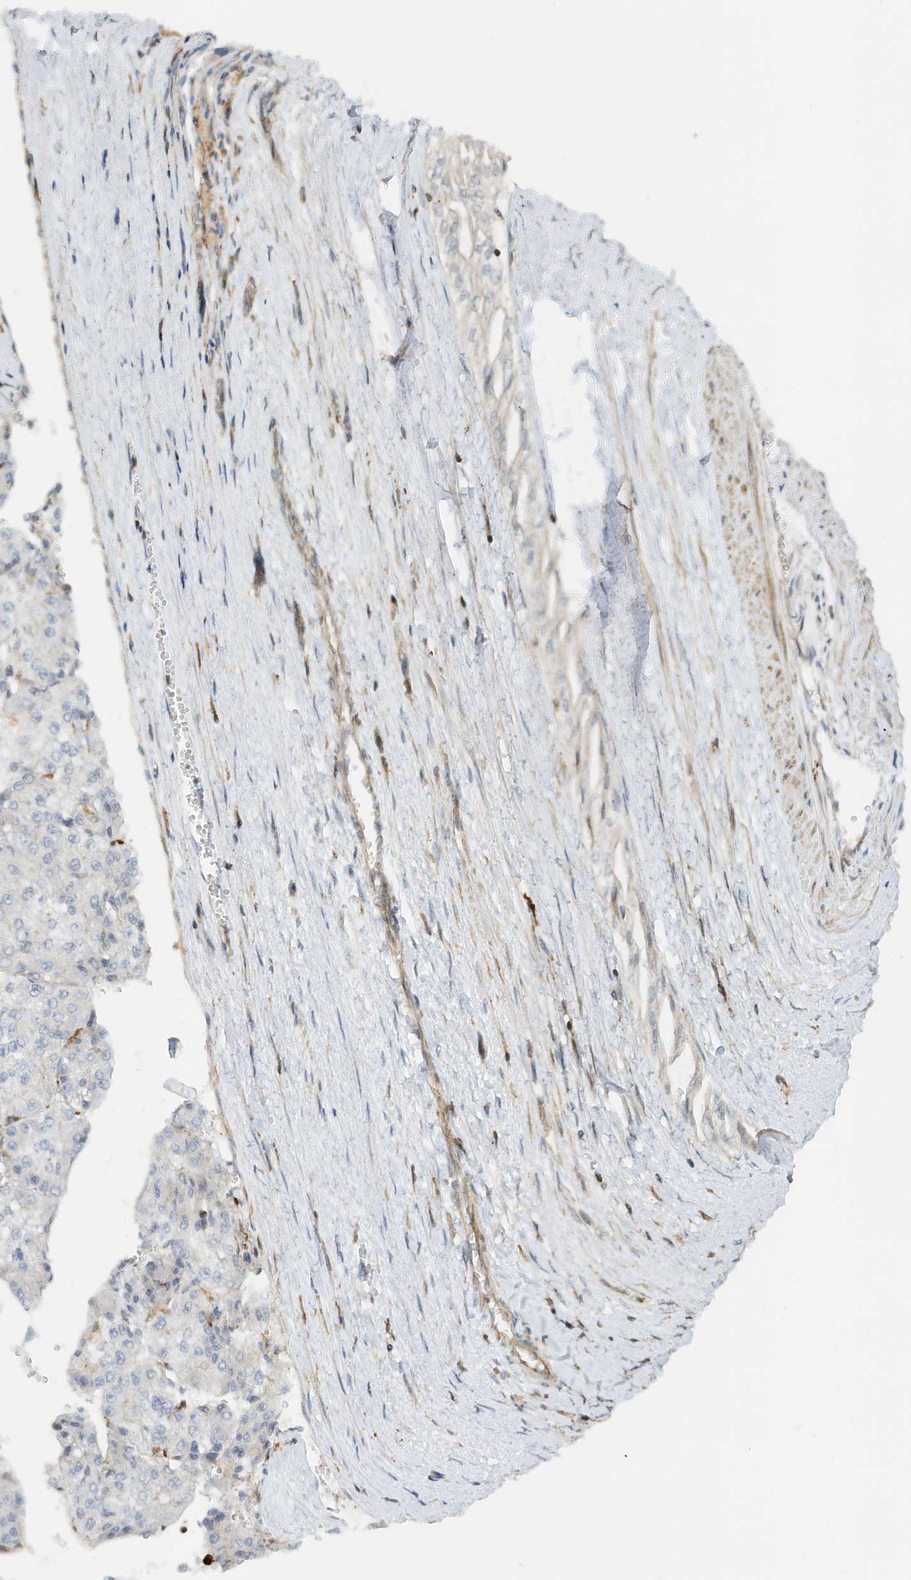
{"staining": {"intensity": "negative", "quantity": "none", "location": "none"}, "tissue": "liver cancer", "cell_type": "Tumor cells", "image_type": "cancer", "snomed": [{"axis": "morphology", "description": "Carcinoma, Hepatocellular, NOS"}, {"axis": "topography", "description": "Liver"}], "caption": "The immunohistochemistry photomicrograph has no significant expression in tumor cells of liver hepatocellular carcinoma tissue. The staining is performed using DAB brown chromogen with nuclei counter-stained in using hematoxylin.", "gene": "TATDN3", "patient": {"sex": "female", "age": 73}}